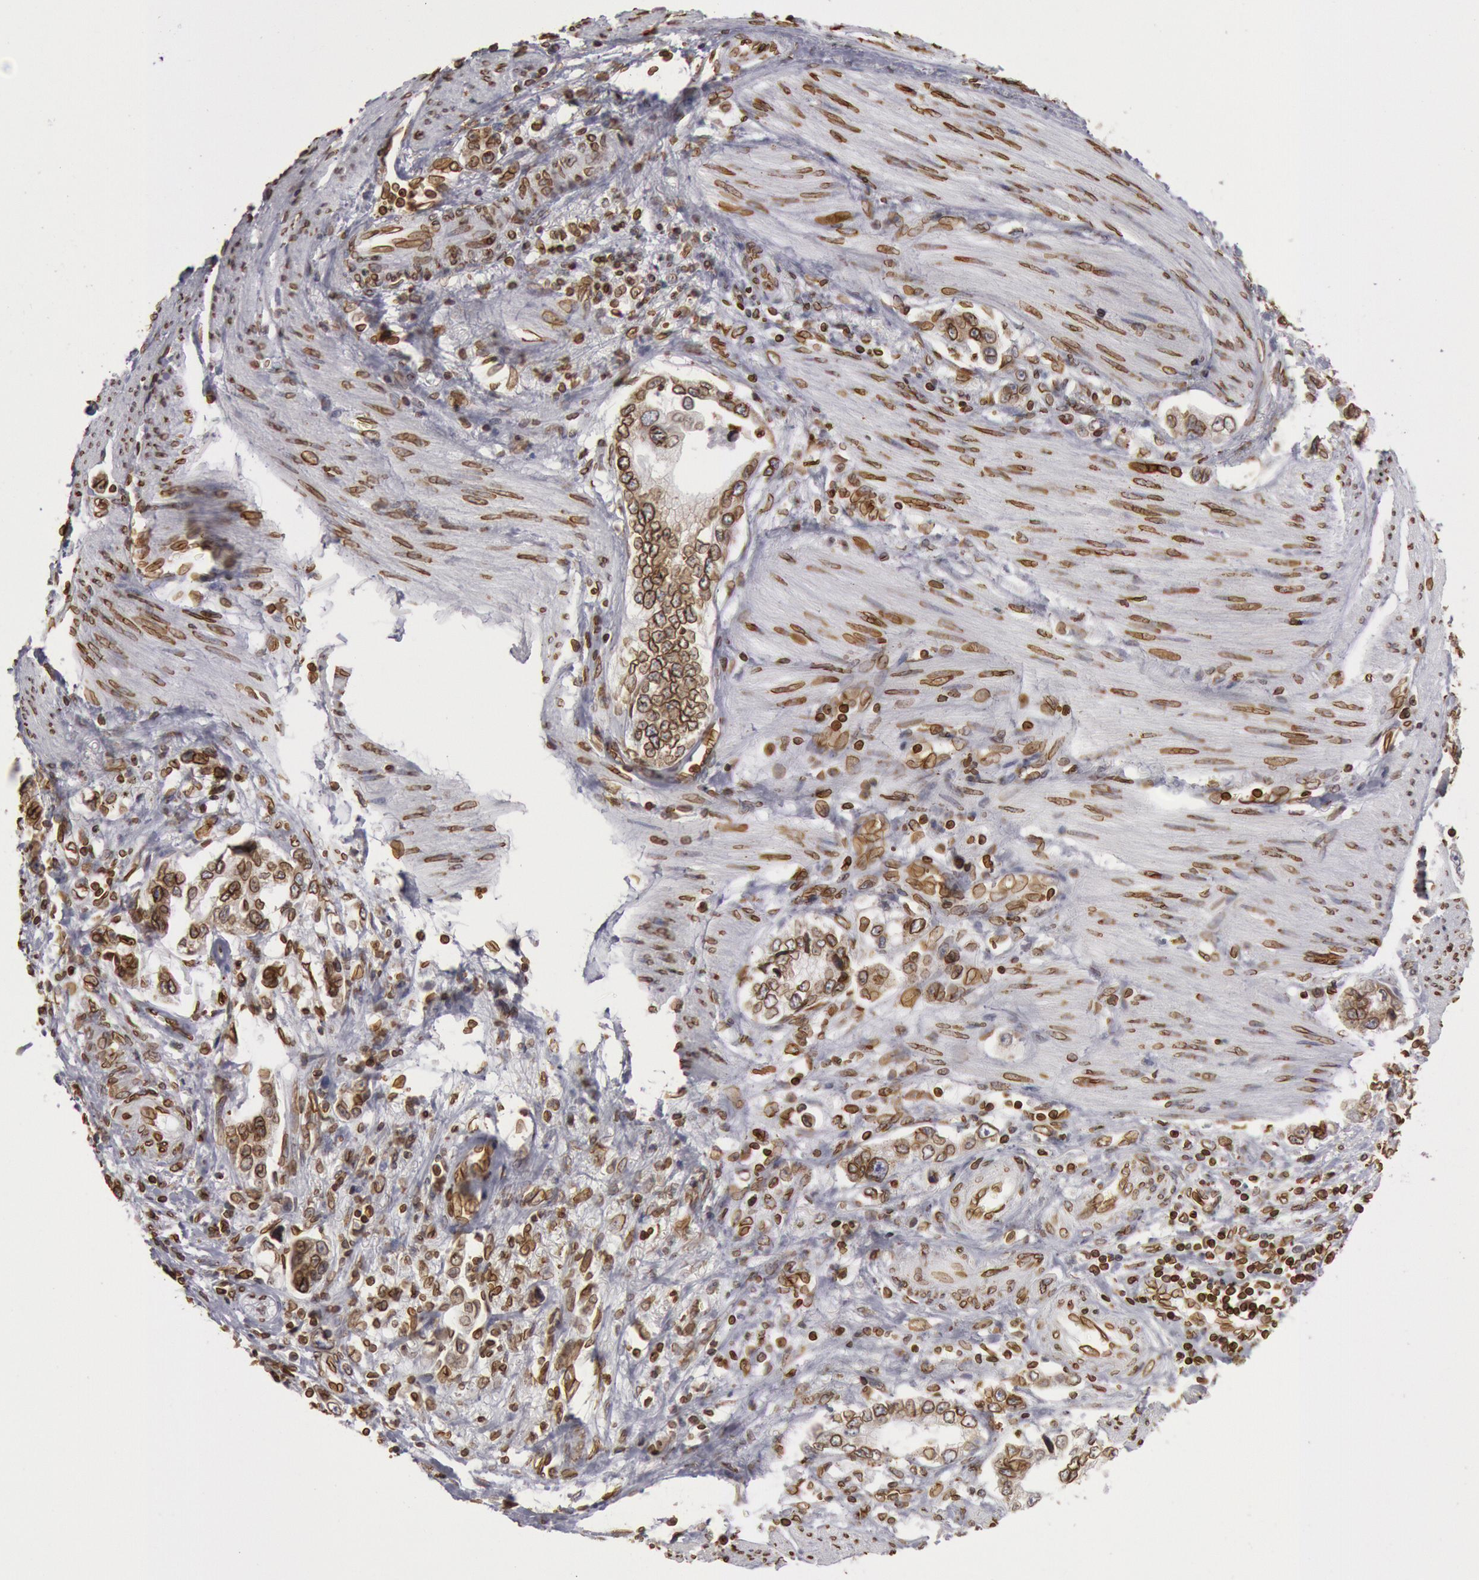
{"staining": {"intensity": "moderate", "quantity": ">75%", "location": "nuclear"}, "tissue": "stomach cancer", "cell_type": "Tumor cells", "image_type": "cancer", "snomed": [{"axis": "morphology", "description": "Adenocarcinoma, NOS"}, {"axis": "topography", "description": "Pancreas"}, {"axis": "topography", "description": "Stomach, upper"}], "caption": "High-magnification brightfield microscopy of adenocarcinoma (stomach) stained with DAB (3,3'-diaminobenzidine) (brown) and counterstained with hematoxylin (blue). tumor cells exhibit moderate nuclear expression is seen in approximately>75% of cells.", "gene": "SUN2", "patient": {"sex": "male", "age": 77}}